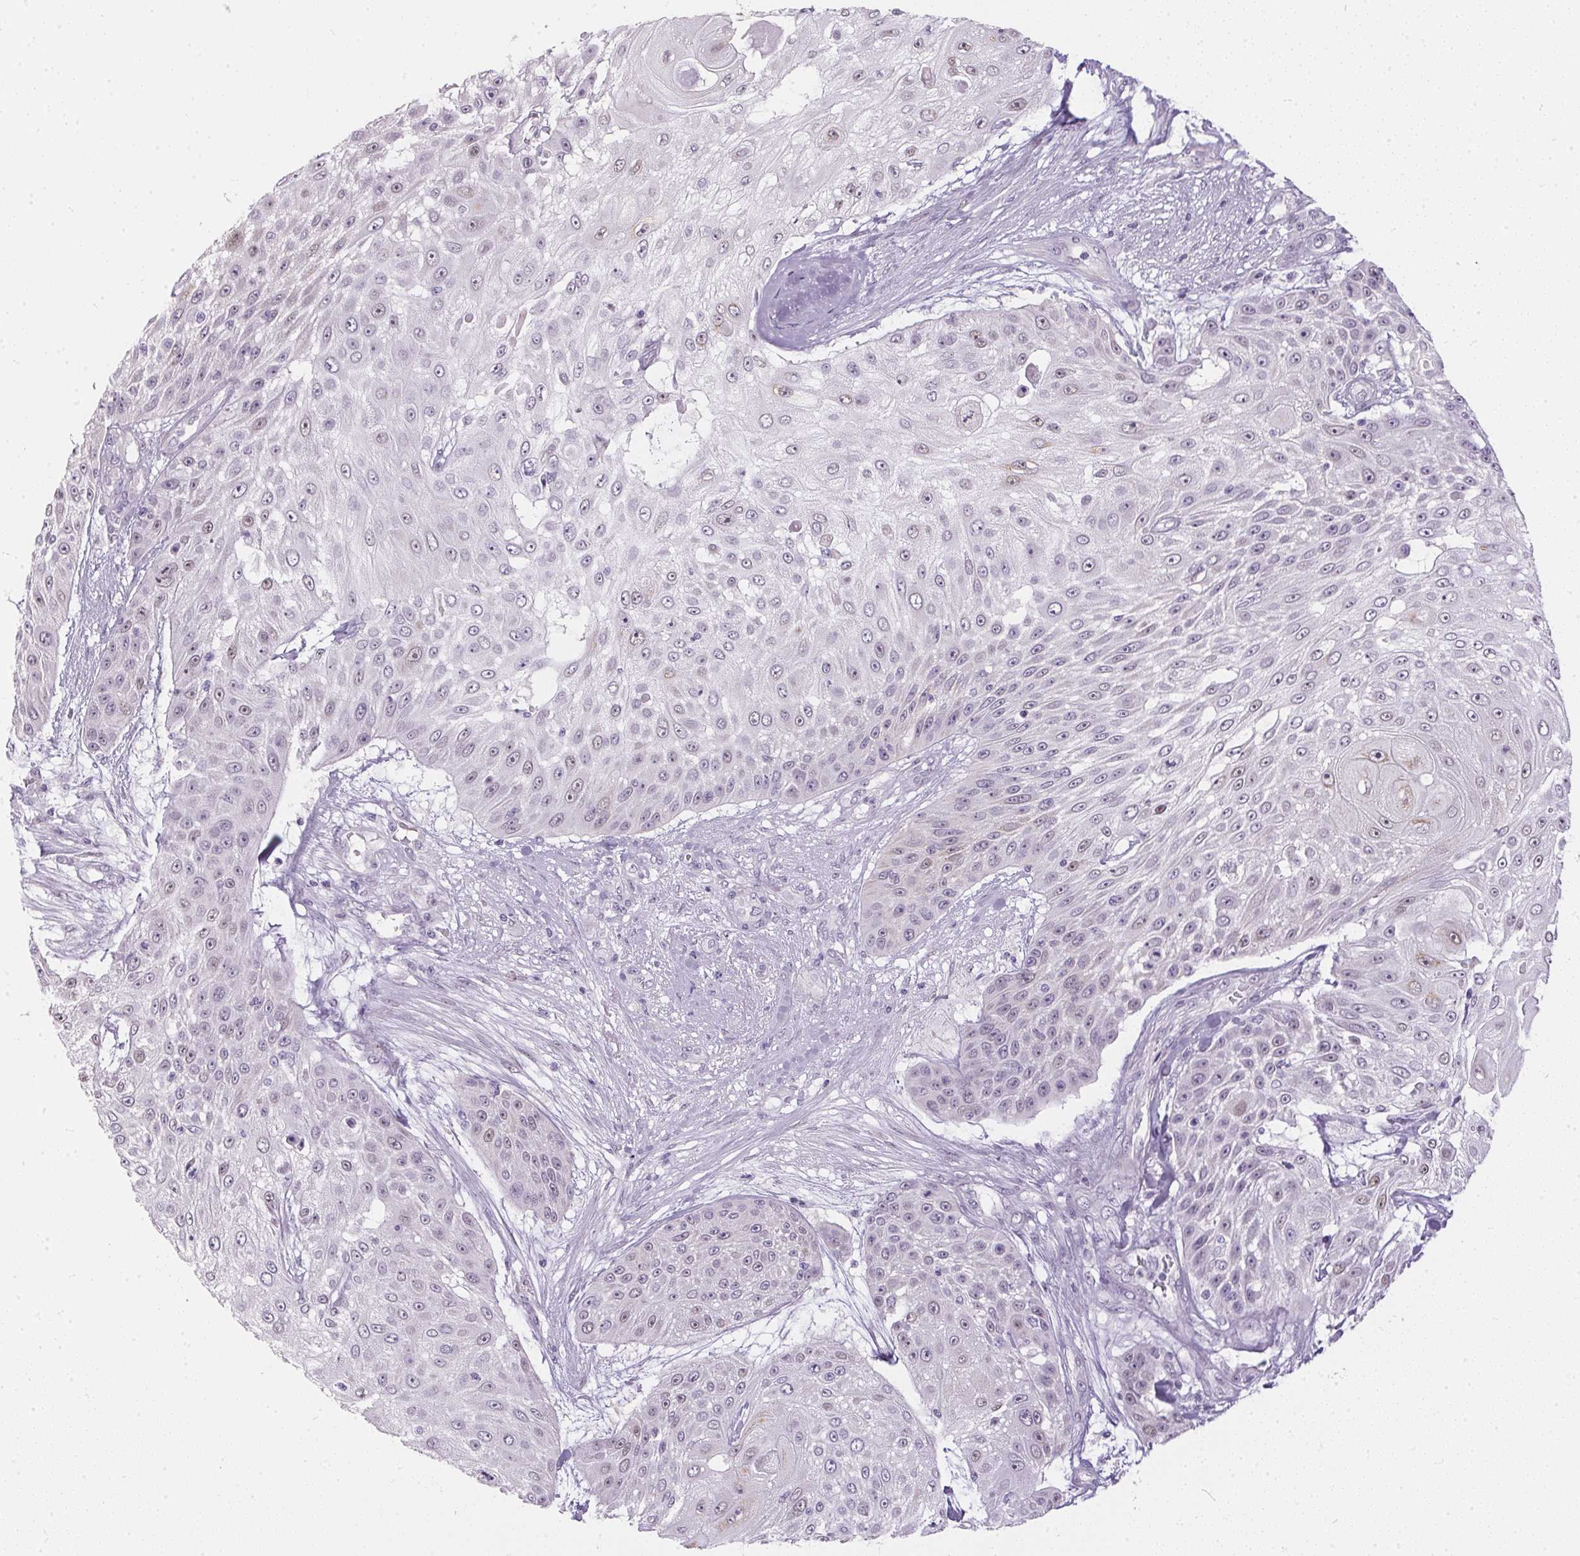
{"staining": {"intensity": "moderate", "quantity": "25%-75%", "location": "nuclear"}, "tissue": "skin cancer", "cell_type": "Tumor cells", "image_type": "cancer", "snomed": [{"axis": "morphology", "description": "Squamous cell carcinoma, NOS"}, {"axis": "topography", "description": "Skin"}], "caption": "DAB (3,3'-diaminobenzidine) immunohistochemical staining of skin cancer shows moderate nuclear protein positivity in approximately 25%-75% of tumor cells. The staining was performed using DAB, with brown indicating positive protein expression. Nuclei are stained blue with hematoxylin.", "gene": "GBP6", "patient": {"sex": "female", "age": 86}}